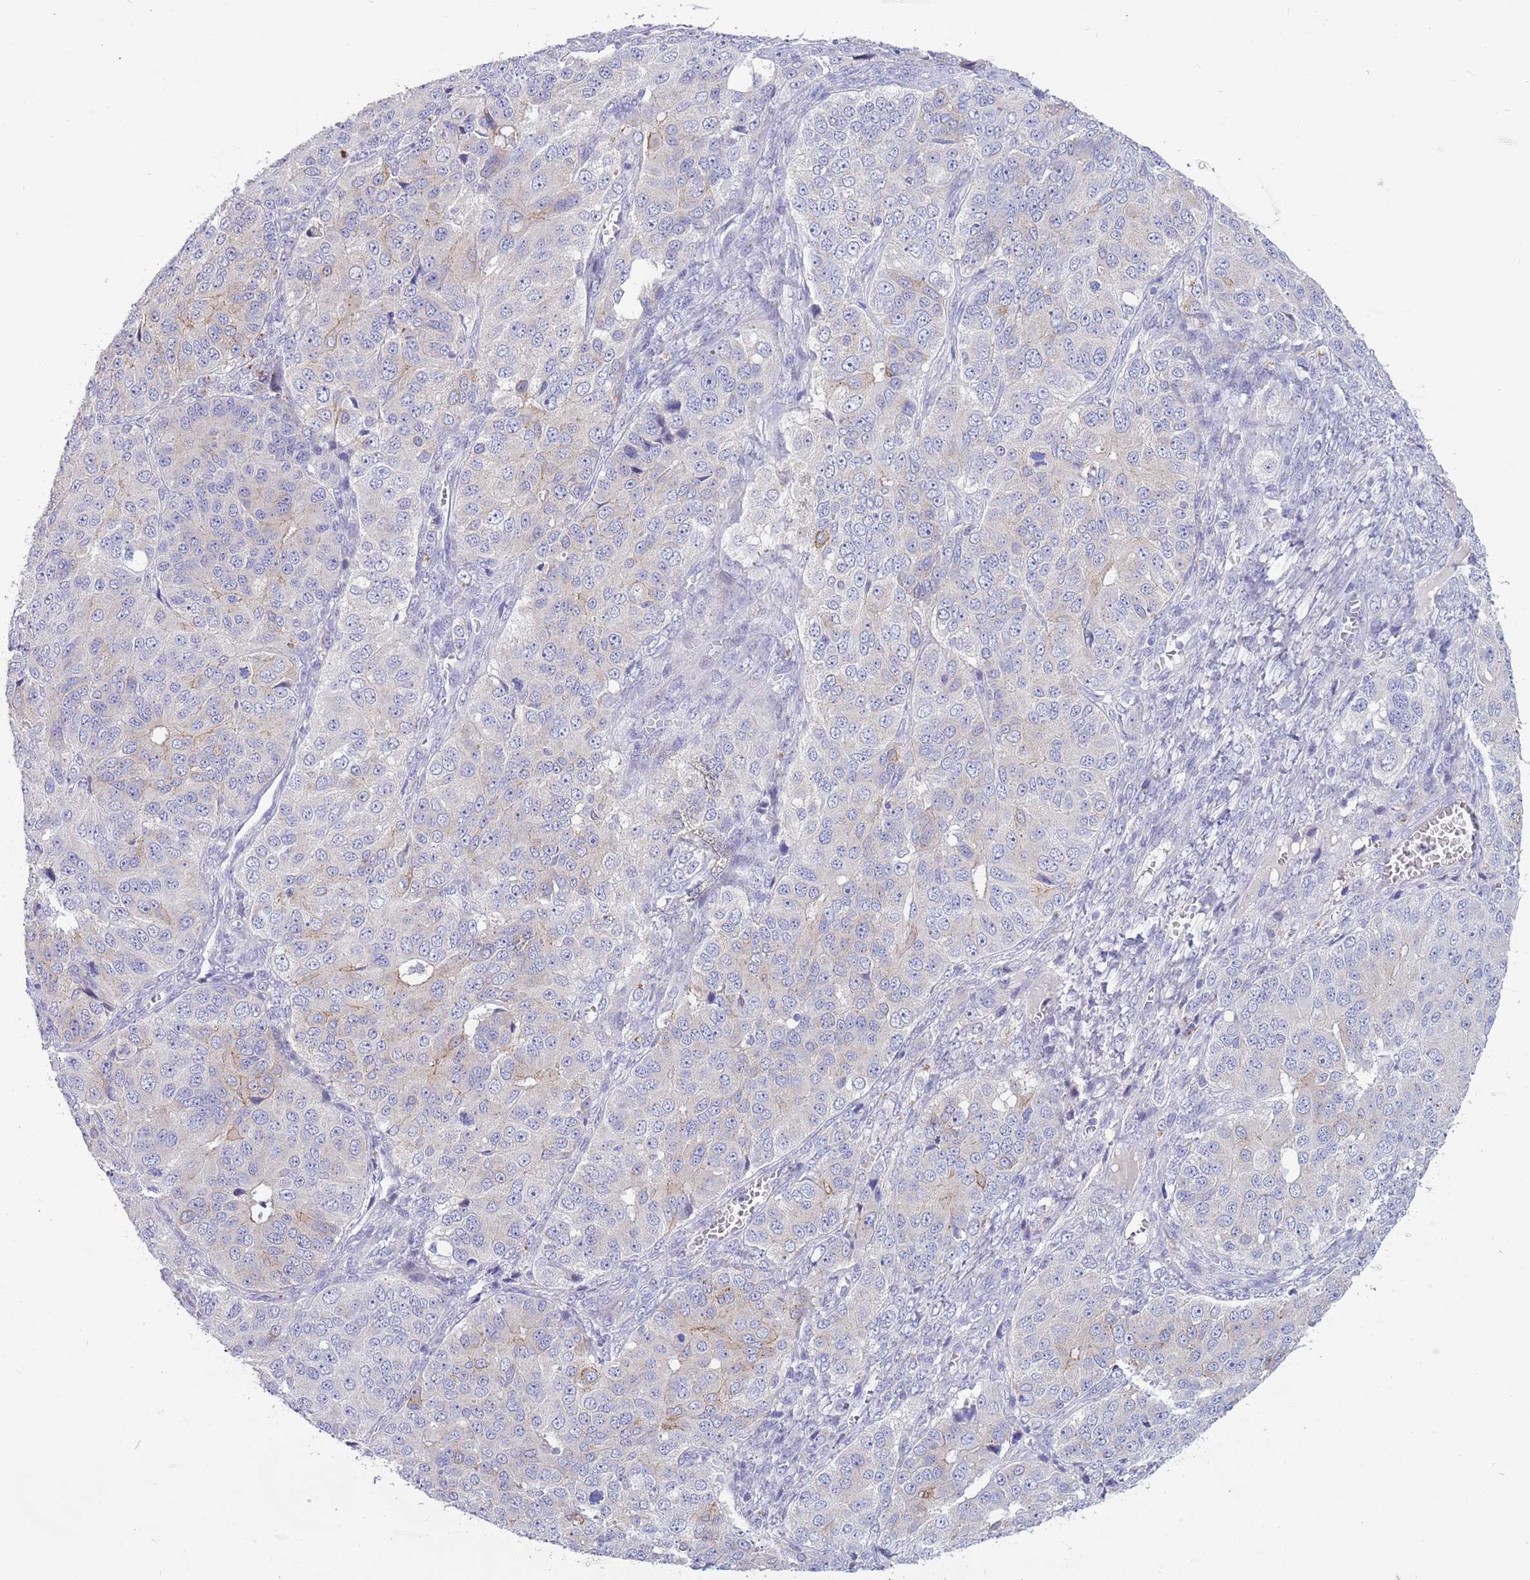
{"staining": {"intensity": "negative", "quantity": "none", "location": "none"}, "tissue": "ovarian cancer", "cell_type": "Tumor cells", "image_type": "cancer", "snomed": [{"axis": "morphology", "description": "Carcinoma, endometroid"}, {"axis": "topography", "description": "Ovary"}], "caption": "Human endometroid carcinoma (ovarian) stained for a protein using immunohistochemistry demonstrates no positivity in tumor cells.", "gene": "DDHD1", "patient": {"sex": "female", "age": 51}}